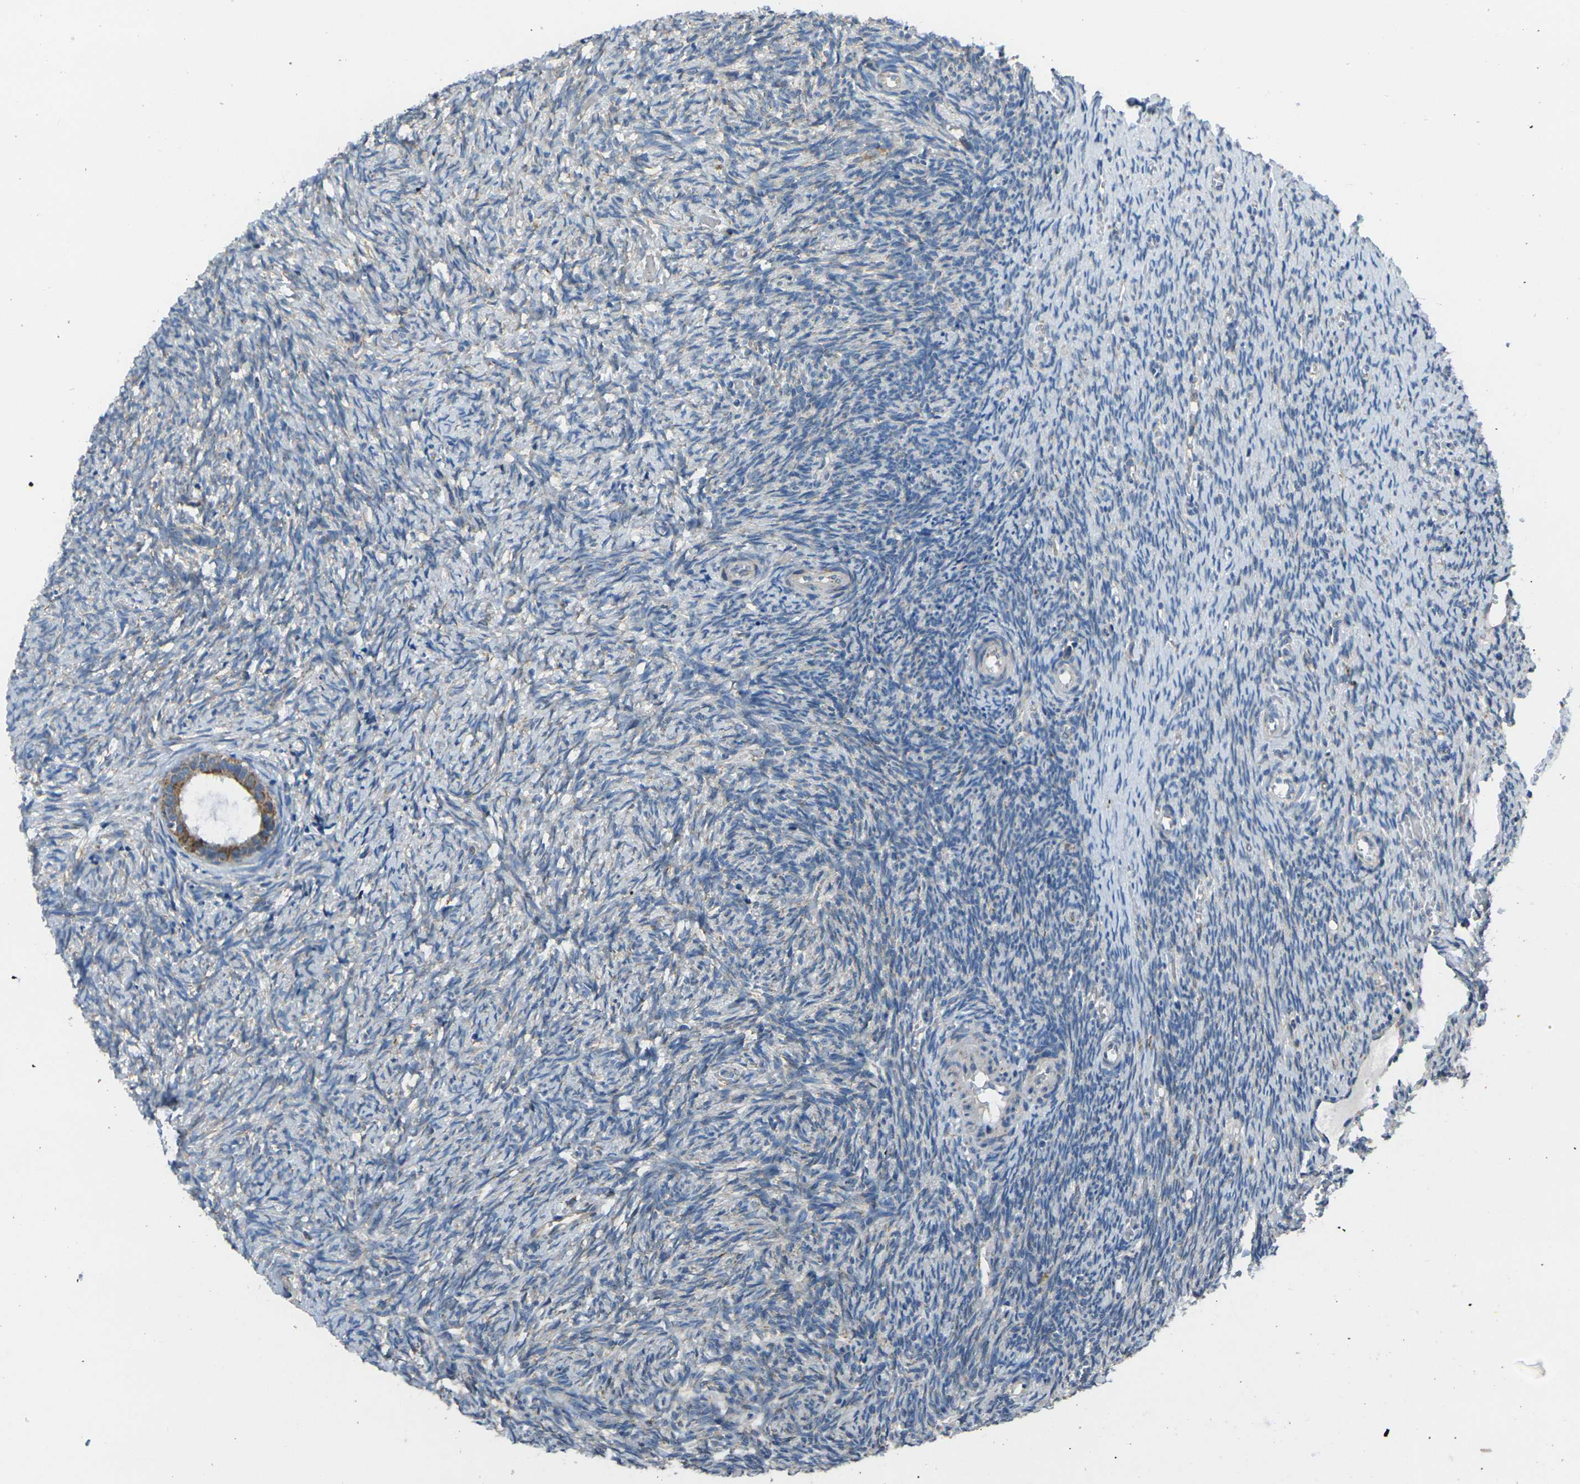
{"staining": {"intensity": "moderate", "quantity": ">75%", "location": "cytoplasmic/membranous"}, "tissue": "ovary", "cell_type": "Follicle cells", "image_type": "normal", "snomed": [{"axis": "morphology", "description": "Normal tissue, NOS"}, {"axis": "topography", "description": "Ovary"}], "caption": "Immunohistochemistry (IHC) (DAB) staining of unremarkable ovary reveals moderate cytoplasmic/membranous protein expression in about >75% of follicle cells. (IHC, brightfield microscopy, high magnification).", "gene": "TMEM120B", "patient": {"sex": "female", "age": 41}}